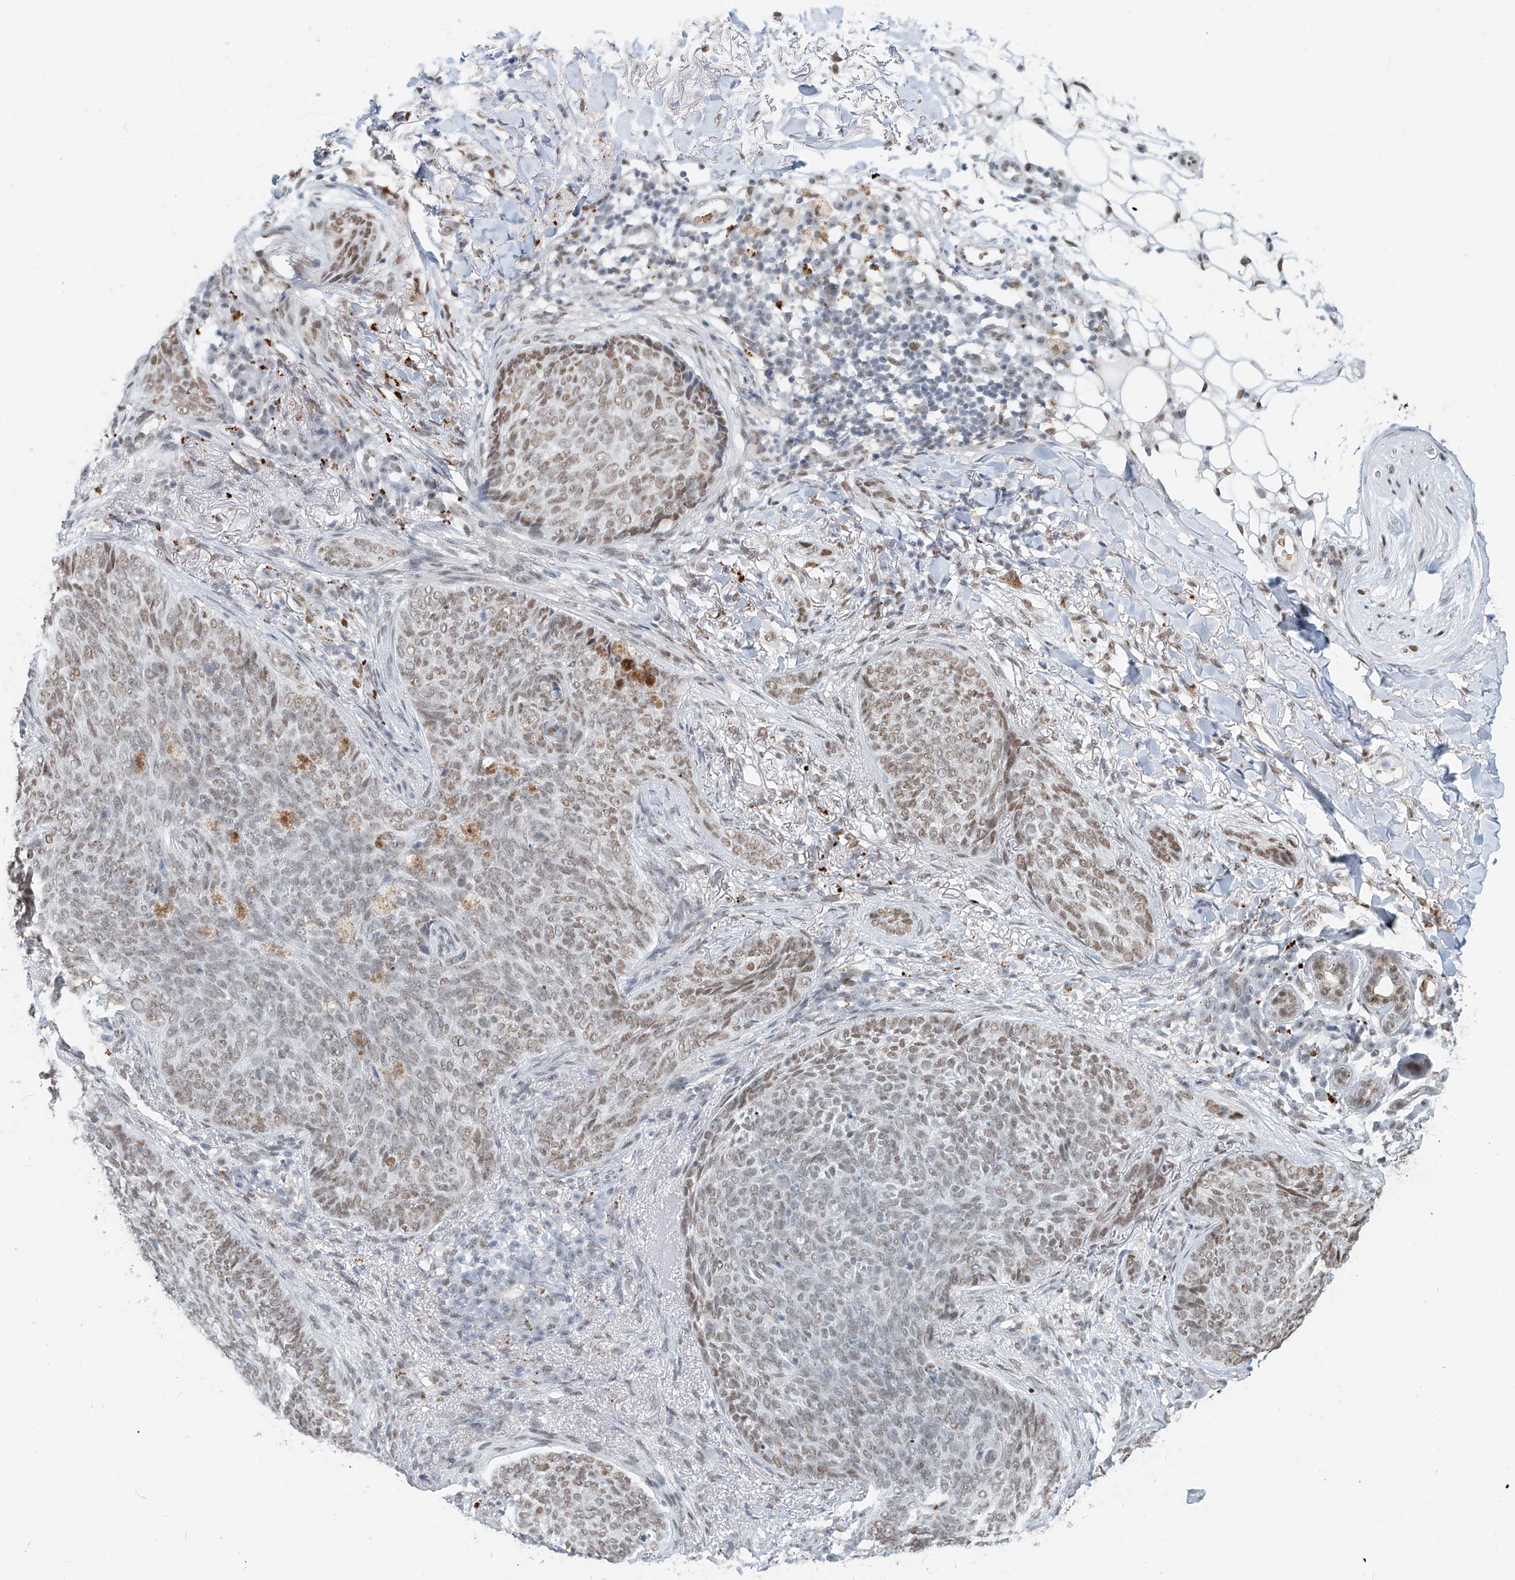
{"staining": {"intensity": "moderate", "quantity": ">75%", "location": "nuclear"}, "tissue": "skin cancer", "cell_type": "Tumor cells", "image_type": "cancer", "snomed": [{"axis": "morphology", "description": "Basal cell carcinoma"}, {"axis": "topography", "description": "Skin"}], "caption": "High-power microscopy captured an immunohistochemistry histopathology image of skin basal cell carcinoma, revealing moderate nuclear staining in approximately >75% of tumor cells. (DAB (3,3'-diaminobenzidine) = brown stain, brightfield microscopy at high magnification).", "gene": "SASH1", "patient": {"sex": "male", "age": 85}}